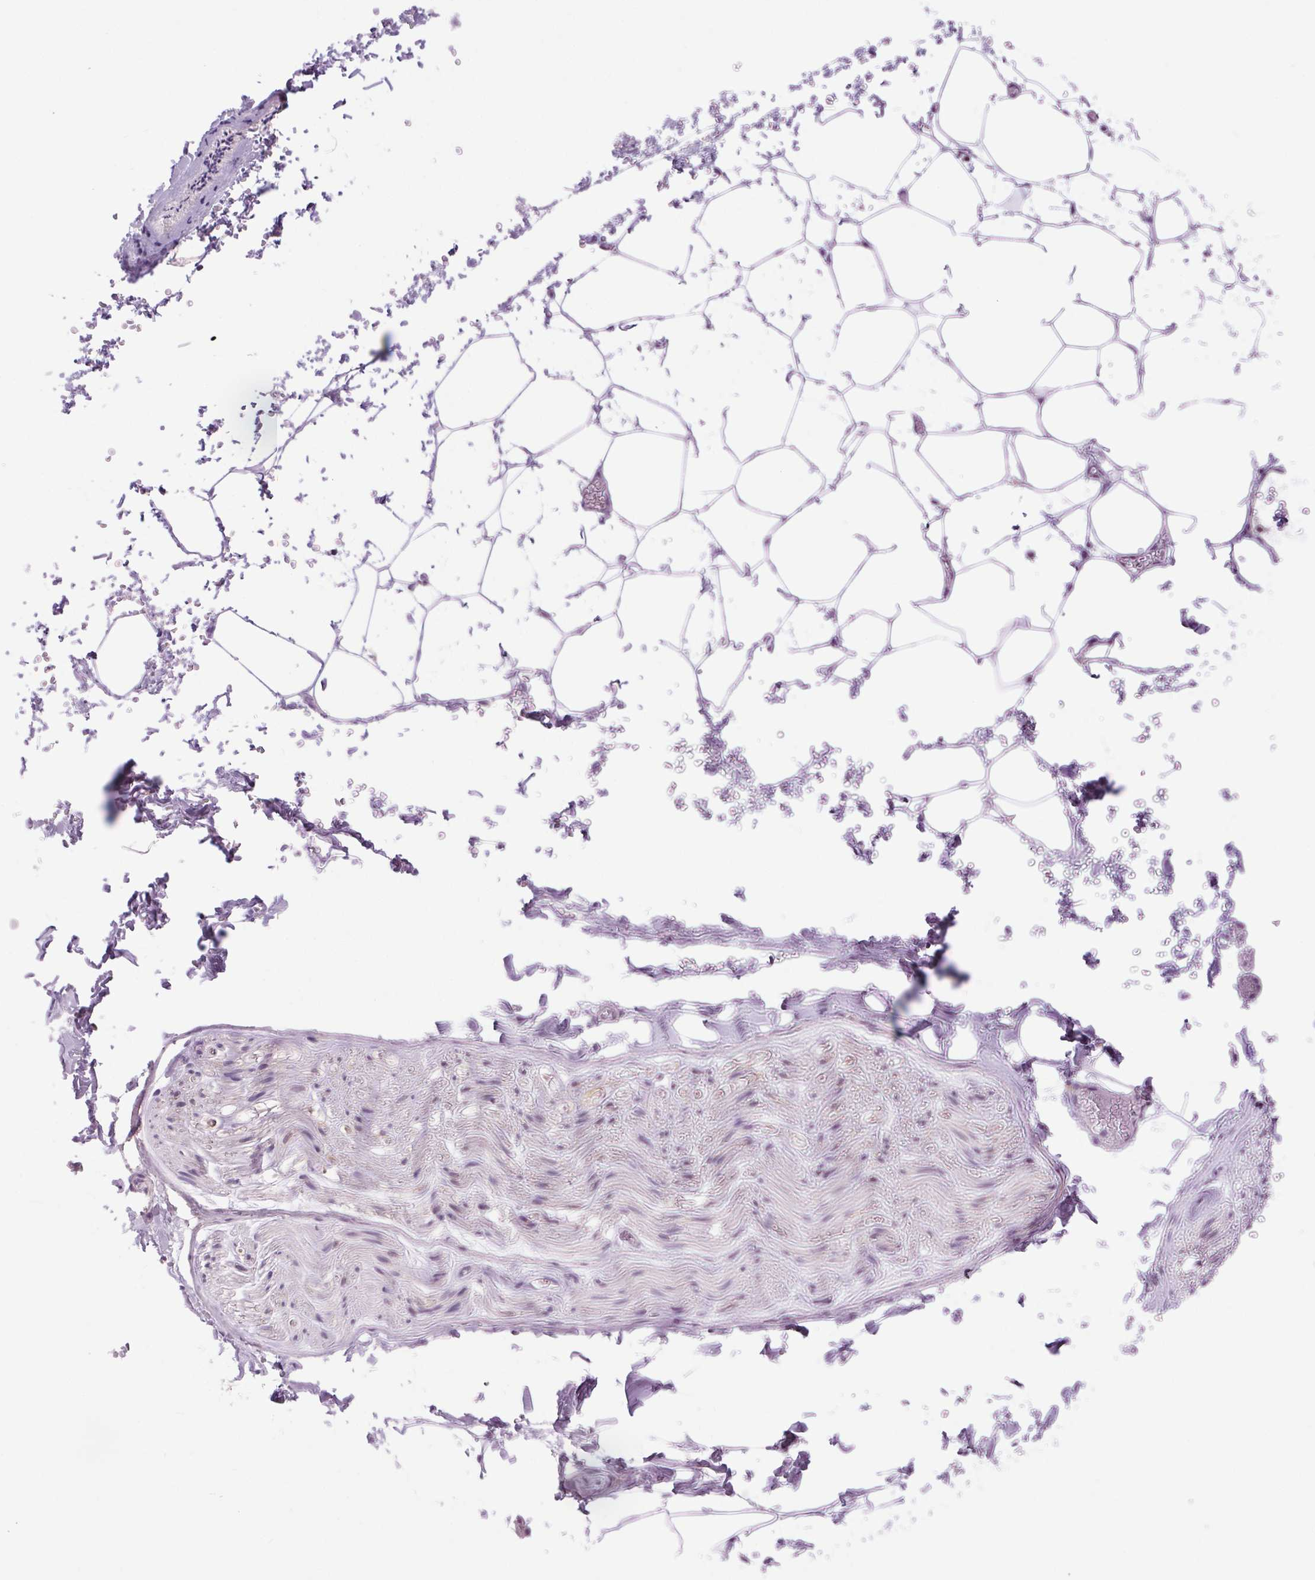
{"staining": {"intensity": "weak", "quantity": "<25%", "location": "cytoplasmic/membranous"}, "tissue": "adipose tissue", "cell_type": "Adipocytes", "image_type": "normal", "snomed": [{"axis": "morphology", "description": "Normal tissue, NOS"}, {"axis": "topography", "description": "Prostate"}, {"axis": "topography", "description": "Peripheral nerve tissue"}], "caption": "Benign adipose tissue was stained to show a protein in brown. There is no significant positivity in adipocytes.", "gene": "SOWAHC", "patient": {"sex": "male", "age": 55}}